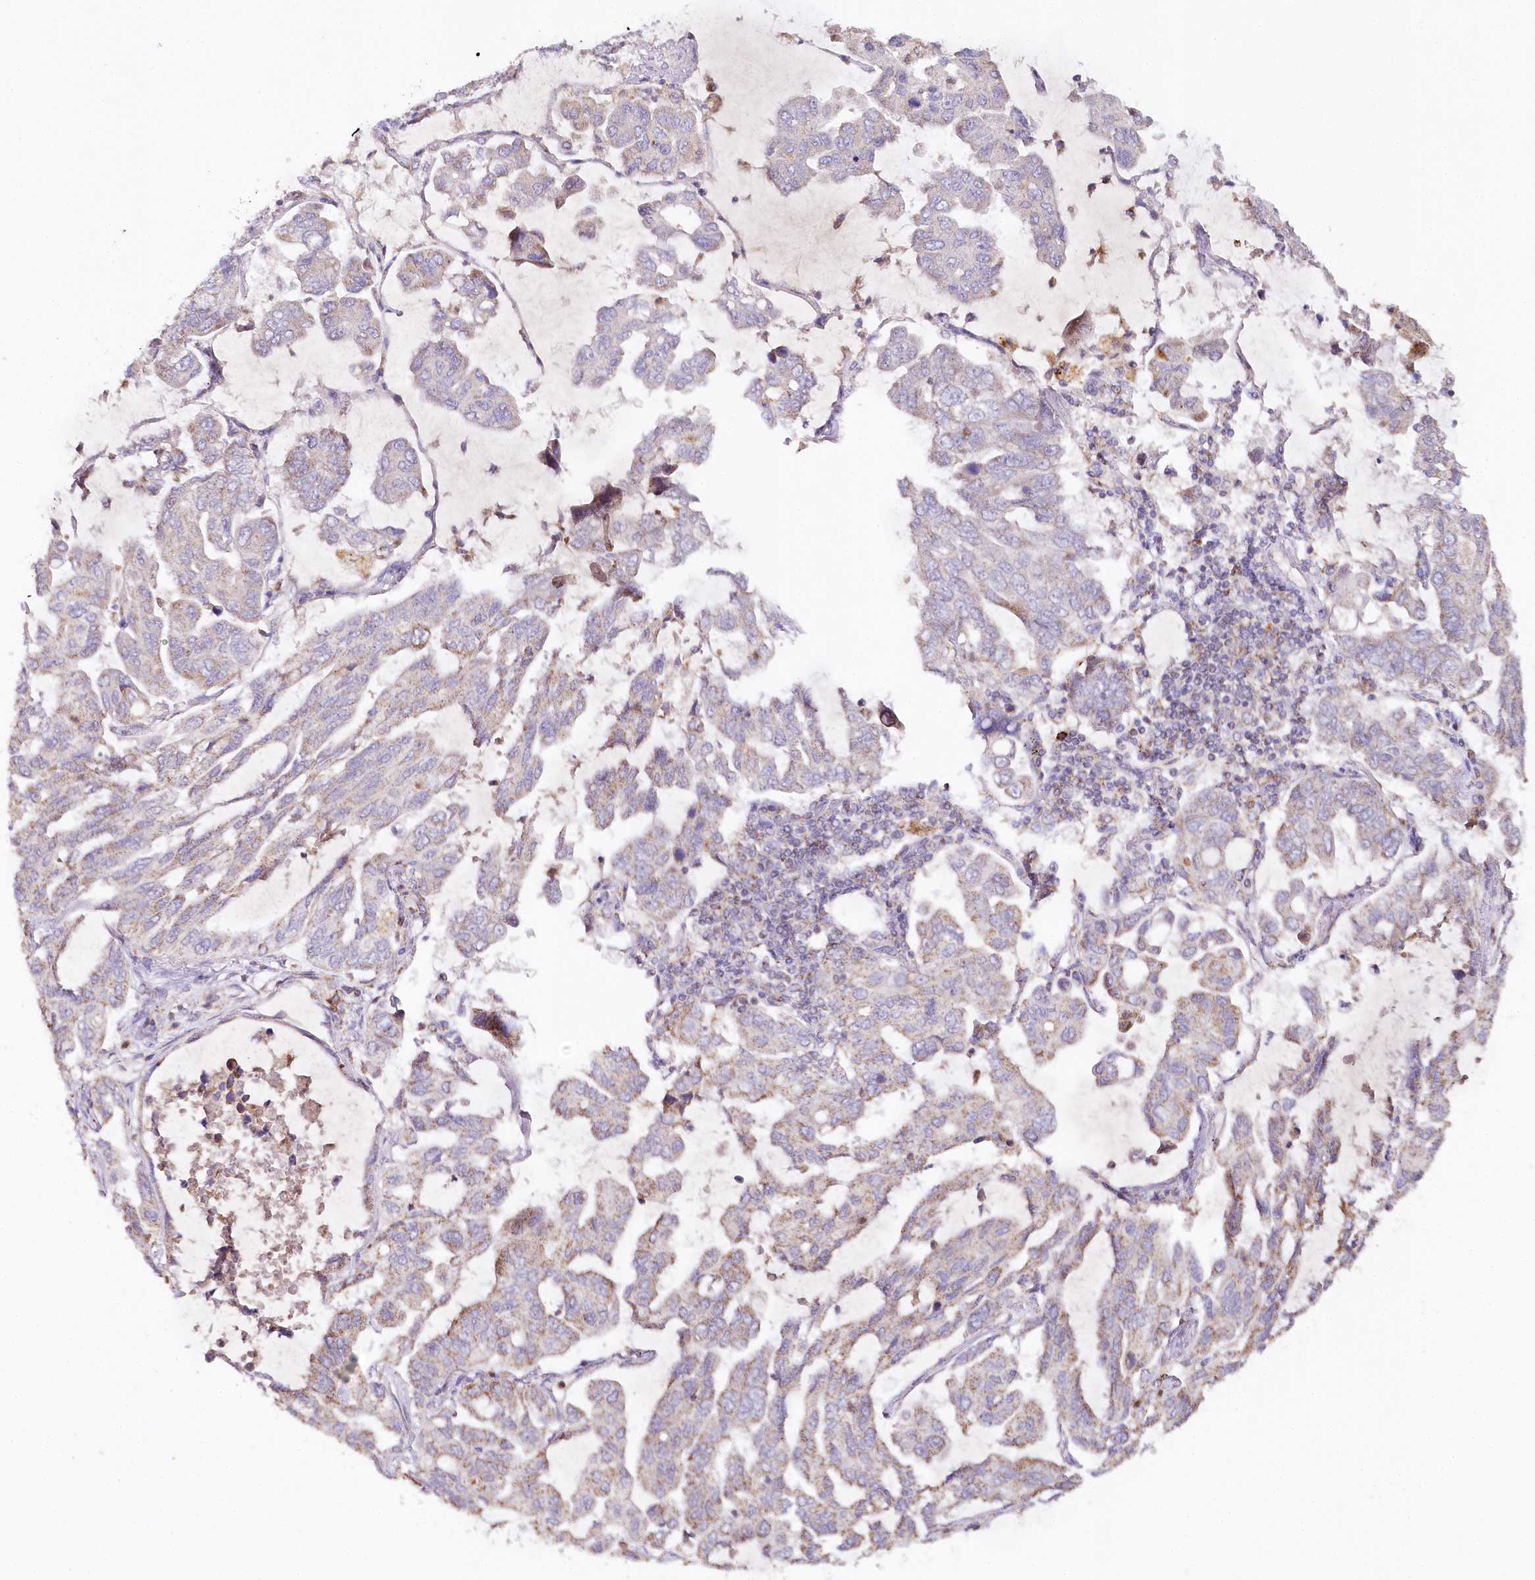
{"staining": {"intensity": "weak", "quantity": "25%-75%", "location": "cytoplasmic/membranous"}, "tissue": "lung cancer", "cell_type": "Tumor cells", "image_type": "cancer", "snomed": [{"axis": "morphology", "description": "Adenocarcinoma, NOS"}, {"axis": "topography", "description": "Lung"}], "caption": "Lung cancer was stained to show a protein in brown. There is low levels of weak cytoplasmic/membranous staining in approximately 25%-75% of tumor cells.", "gene": "MMP25", "patient": {"sex": "male", "age": 64}}